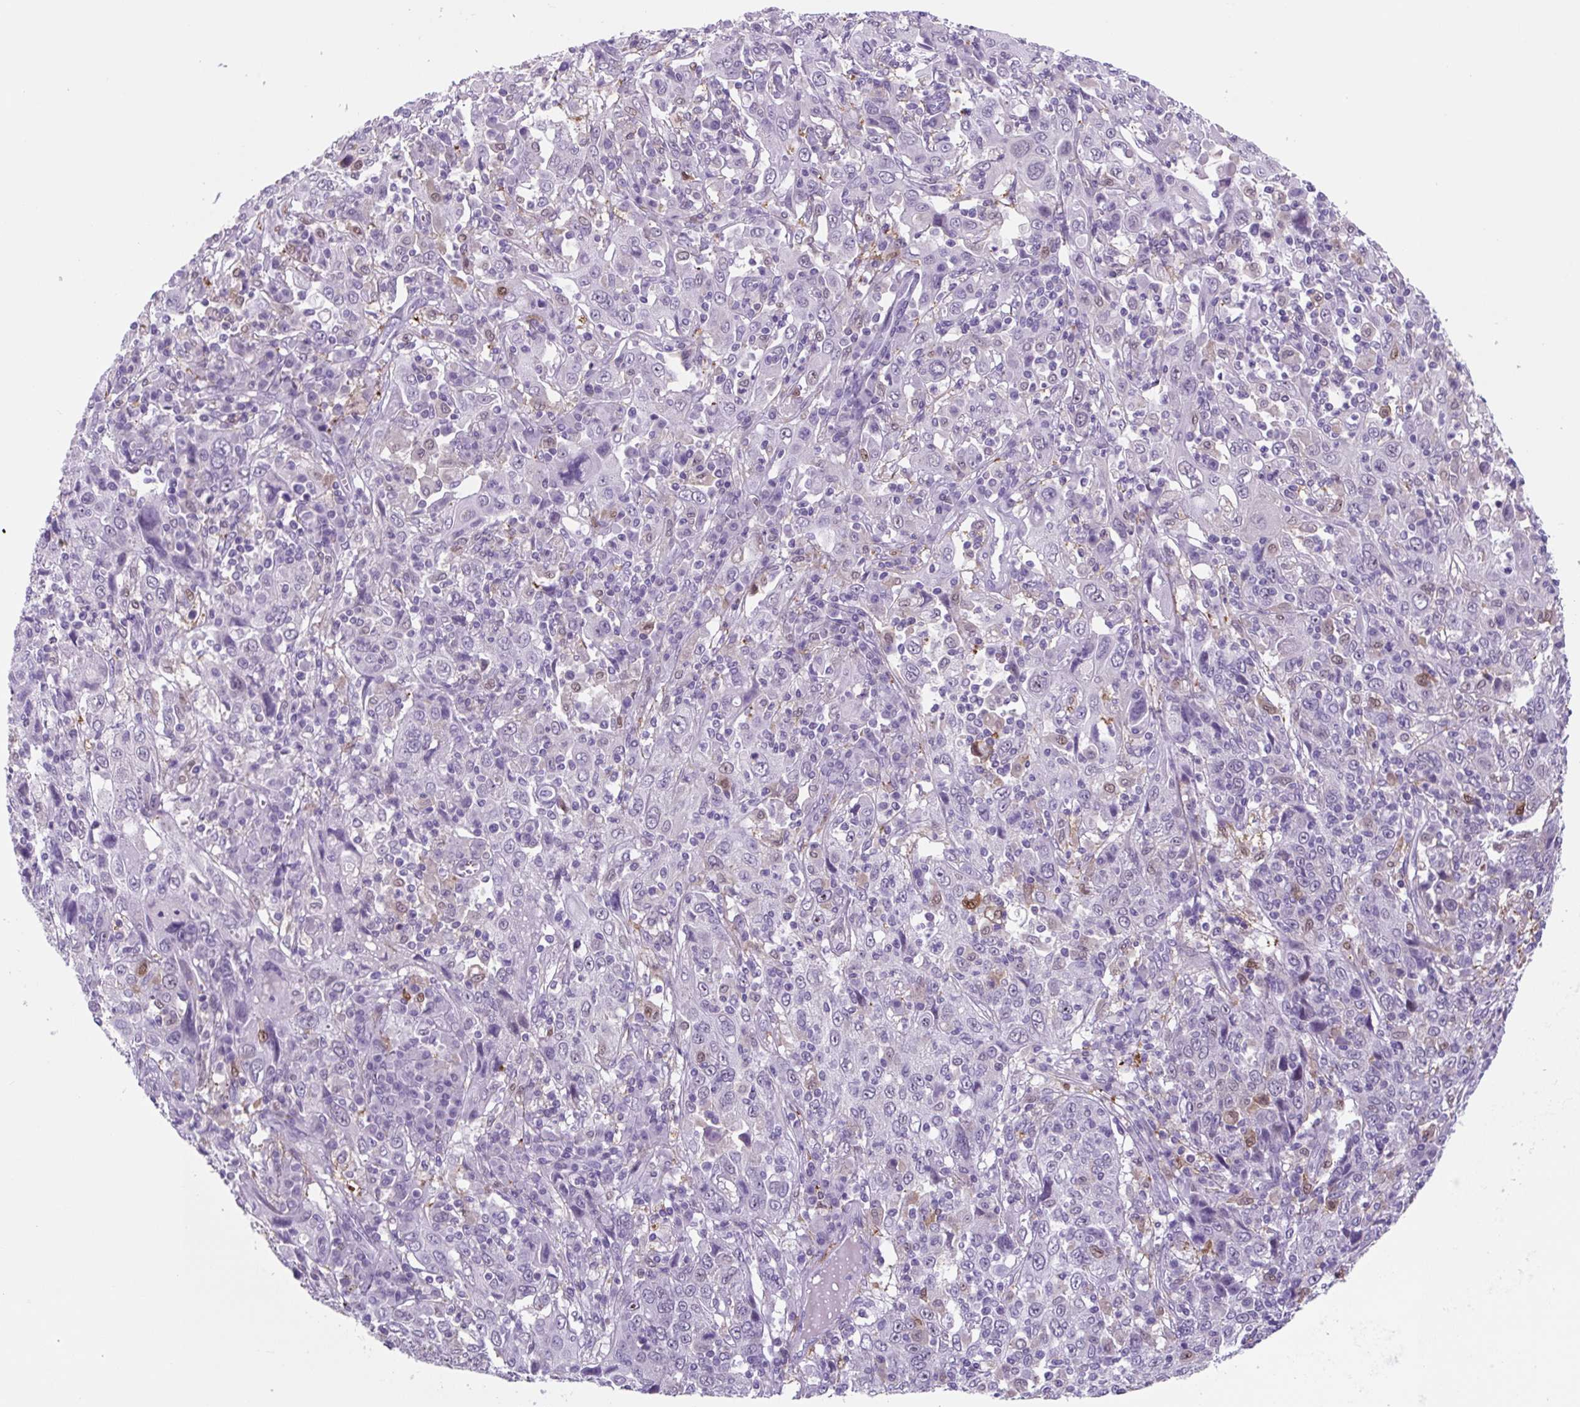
{"staining": {"intensity": "negative", "quantity": "none", "location": "none"}, "tissue": "cervical cancer", "cell_type": "Tumor cells", "image_type": "cancer", "snomed": [{"axis": "morphology", "description": "Squamous cell carcinoma, NOS"}, {"axis": "topography", "description": "Cervix"}], "caption": "Immunohistochemistry (IHC) histopathology image of cervical squamous cell carcinoma stained for a protein (brown), which exhibits no positivity in tumor cells.", "gene": "TNFRSF8", "patient": {"sex": "female", "age": 46}}